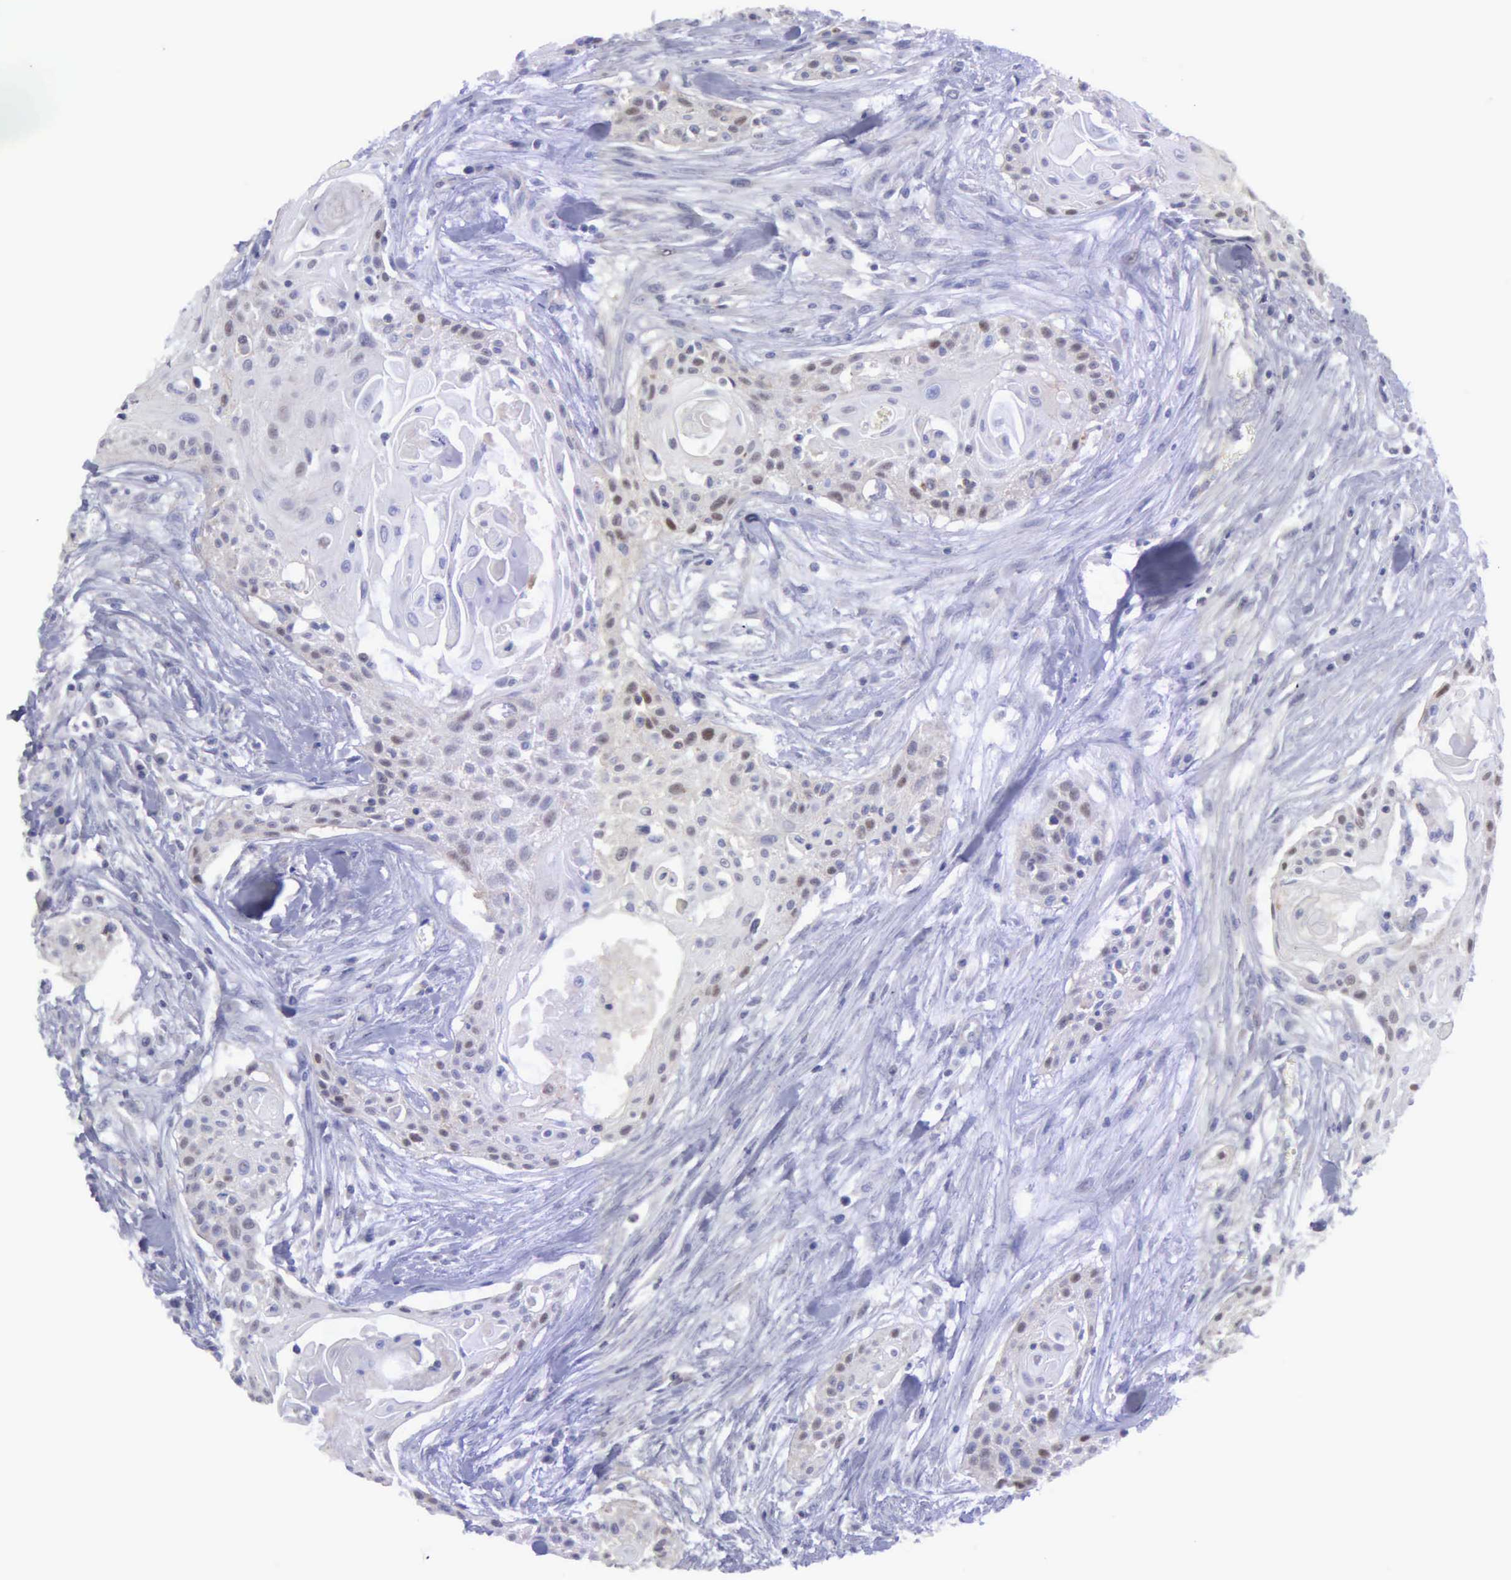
{"staining": {"intensity": "weak", "quantity": "<25%", "location": "nuclear"}, "tissue": "head and neck cancer", "cell_type": "Tumor cells", "image_type": "cancer", "snomed": [{"axis": "morphology", "description": "Squamous cell carcinoma, NOS"}, {"axis": "morphology", "description": "Squamous cell carcinoma, metastatic, NOS"}, {"axis": "topography", "description": "Lymph node"}, {"axis": "topography", "description": "Salivary gland"}, {"axis": "topography", "description": "Head-Neck"}], "caption": "The immunohistochemistry photomicrograph has no significant staining in tumor cells of head and neck cancer tissue.", "gene": "MICAL3", "patient": {"sex": "female", "age": 74}}